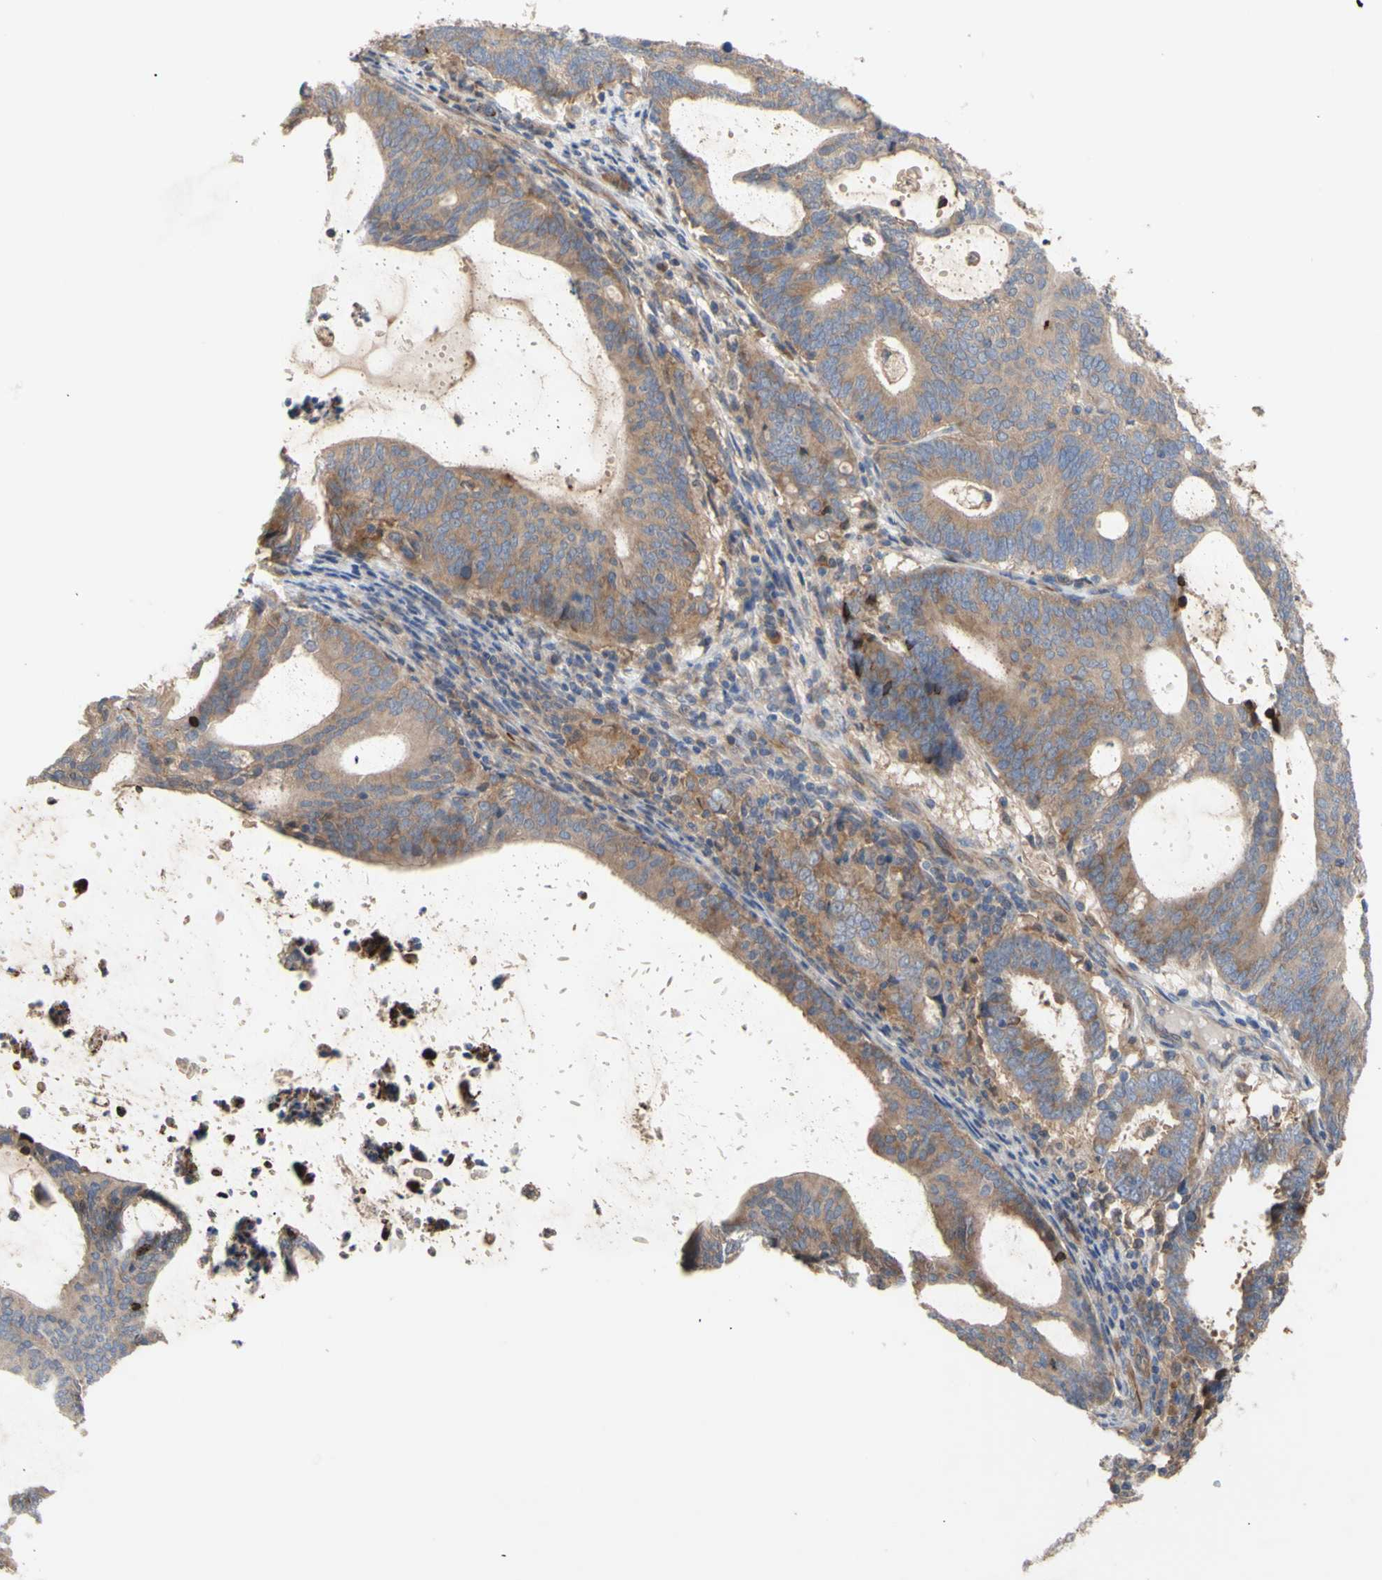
{"staining": {"intensity": "moderate", "quantity": ">75%", "location": "cytoplasmic/membranous"}, "tissue": "endometrial cancer", "cell_type": "Tumor cells", "image_type": "cancer", "snomed": [{"axis": "morphology", "description": "Adenocarcinoma, NOS"}, {"axis": "topography", "description": "Uterus"}], "caption": "A brown stain highlights moderate cytoplasmic/membranous expression of a protein in human endometrial cancer (adenocarcinoma) tumor cells. The protein of interest is stained brown, and the nuclei are stained in blue (DAB IHC with brightfield microscopy, high magnification).", "gene": "EIF2S3", "patient": {"sex": "female", "age": 83}}